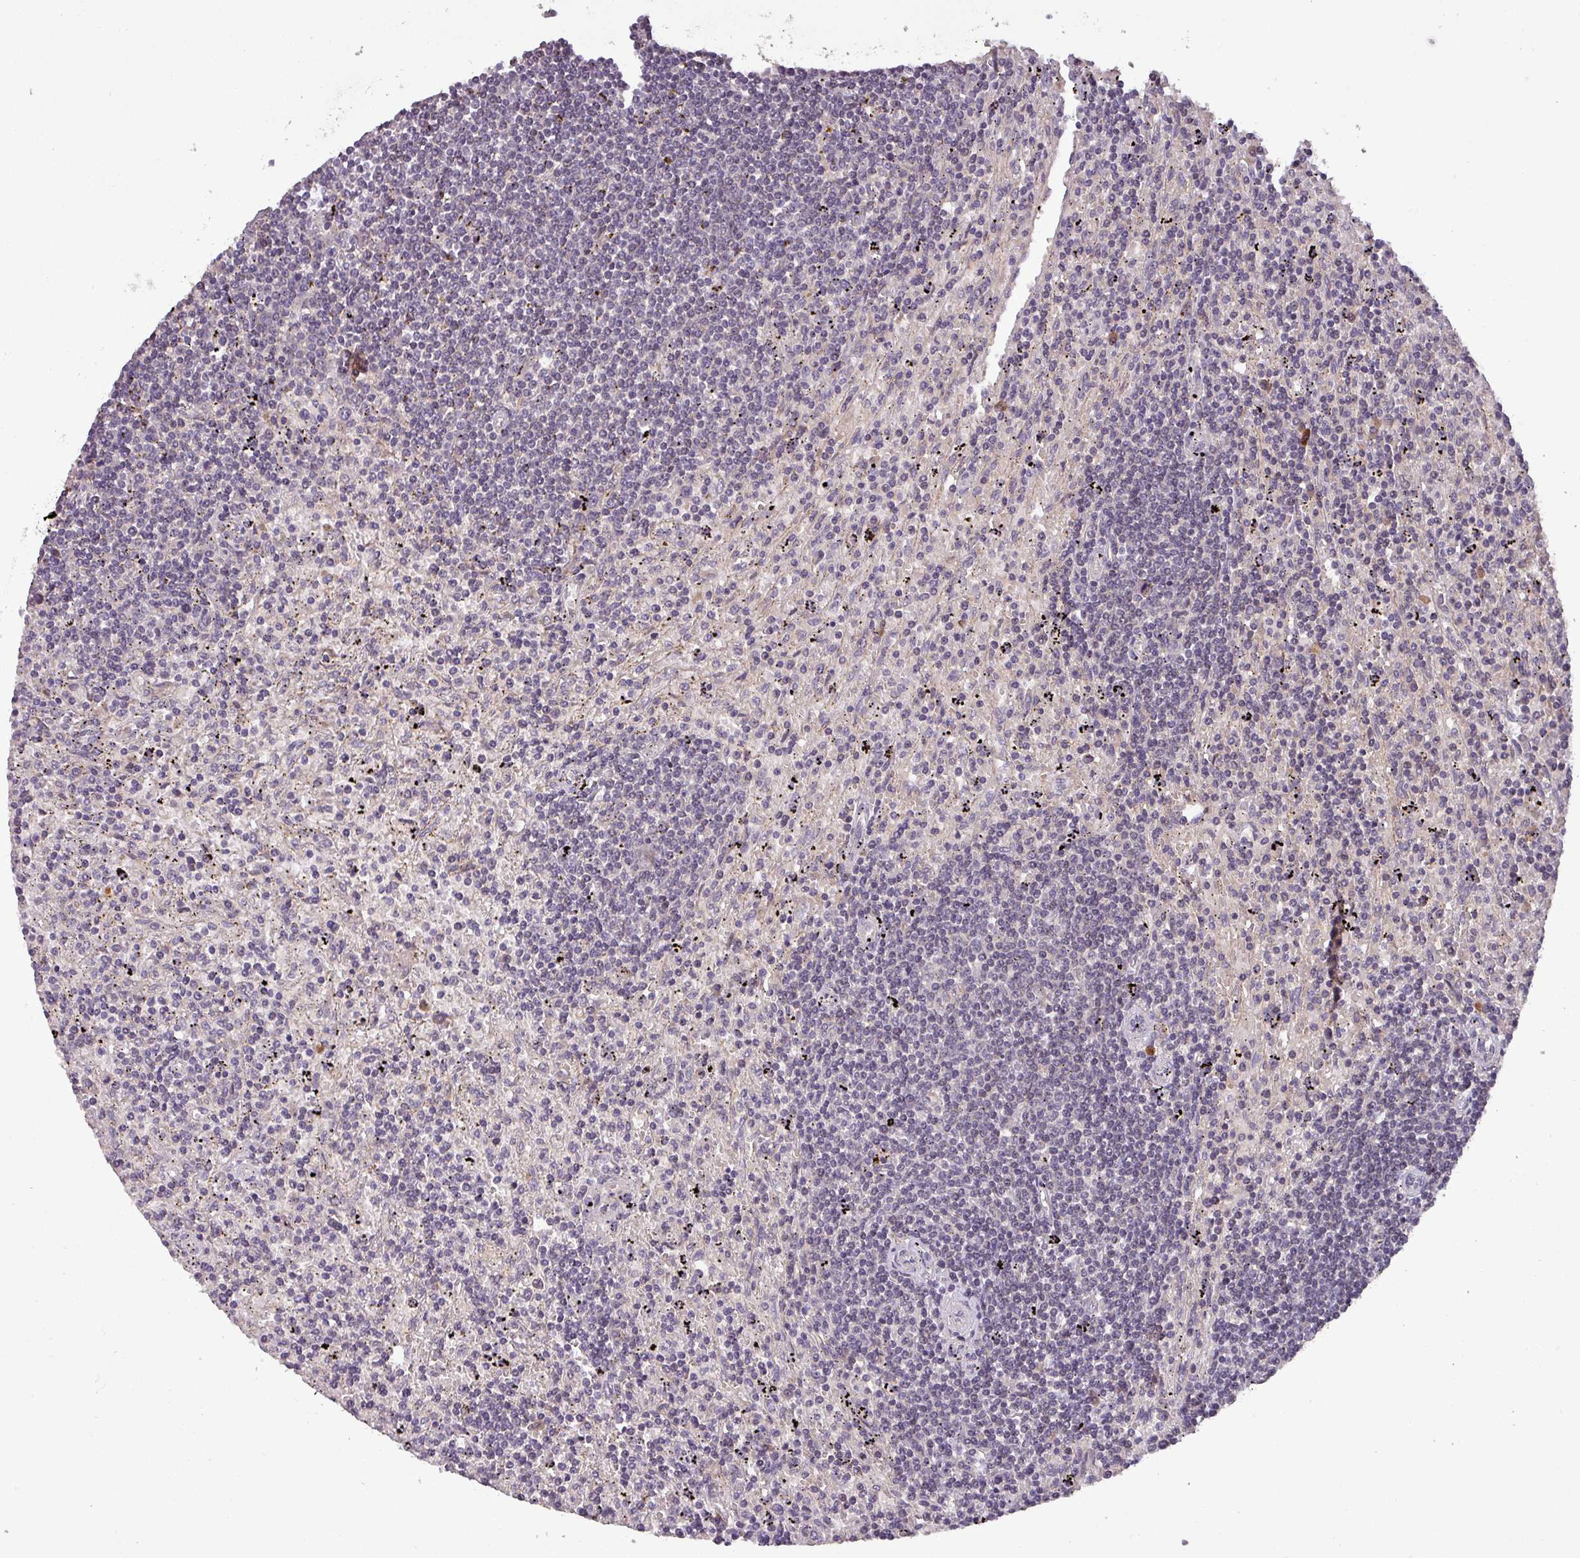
{"staining": {"intensity": "negative", "quantity": "none", "location": "none"}, "tissue": "lymphoma", "cell_type": "Tumor cells", "image_type": "cancer", "snomed": [{"axis": "morphology", "description": "Malignant lymphoma, non-Hodgkin's type, Low grade"}, {"axis": "topography", "description": "Spleen"}], "caption": "The IHC photomicrograph has no significant expression in tumor cells of malignant lymphoma, non-Hodgkin's type (low-grade) tissue.", "gene": "NOB1", "patient": {"sex": "male", "age": 76}}